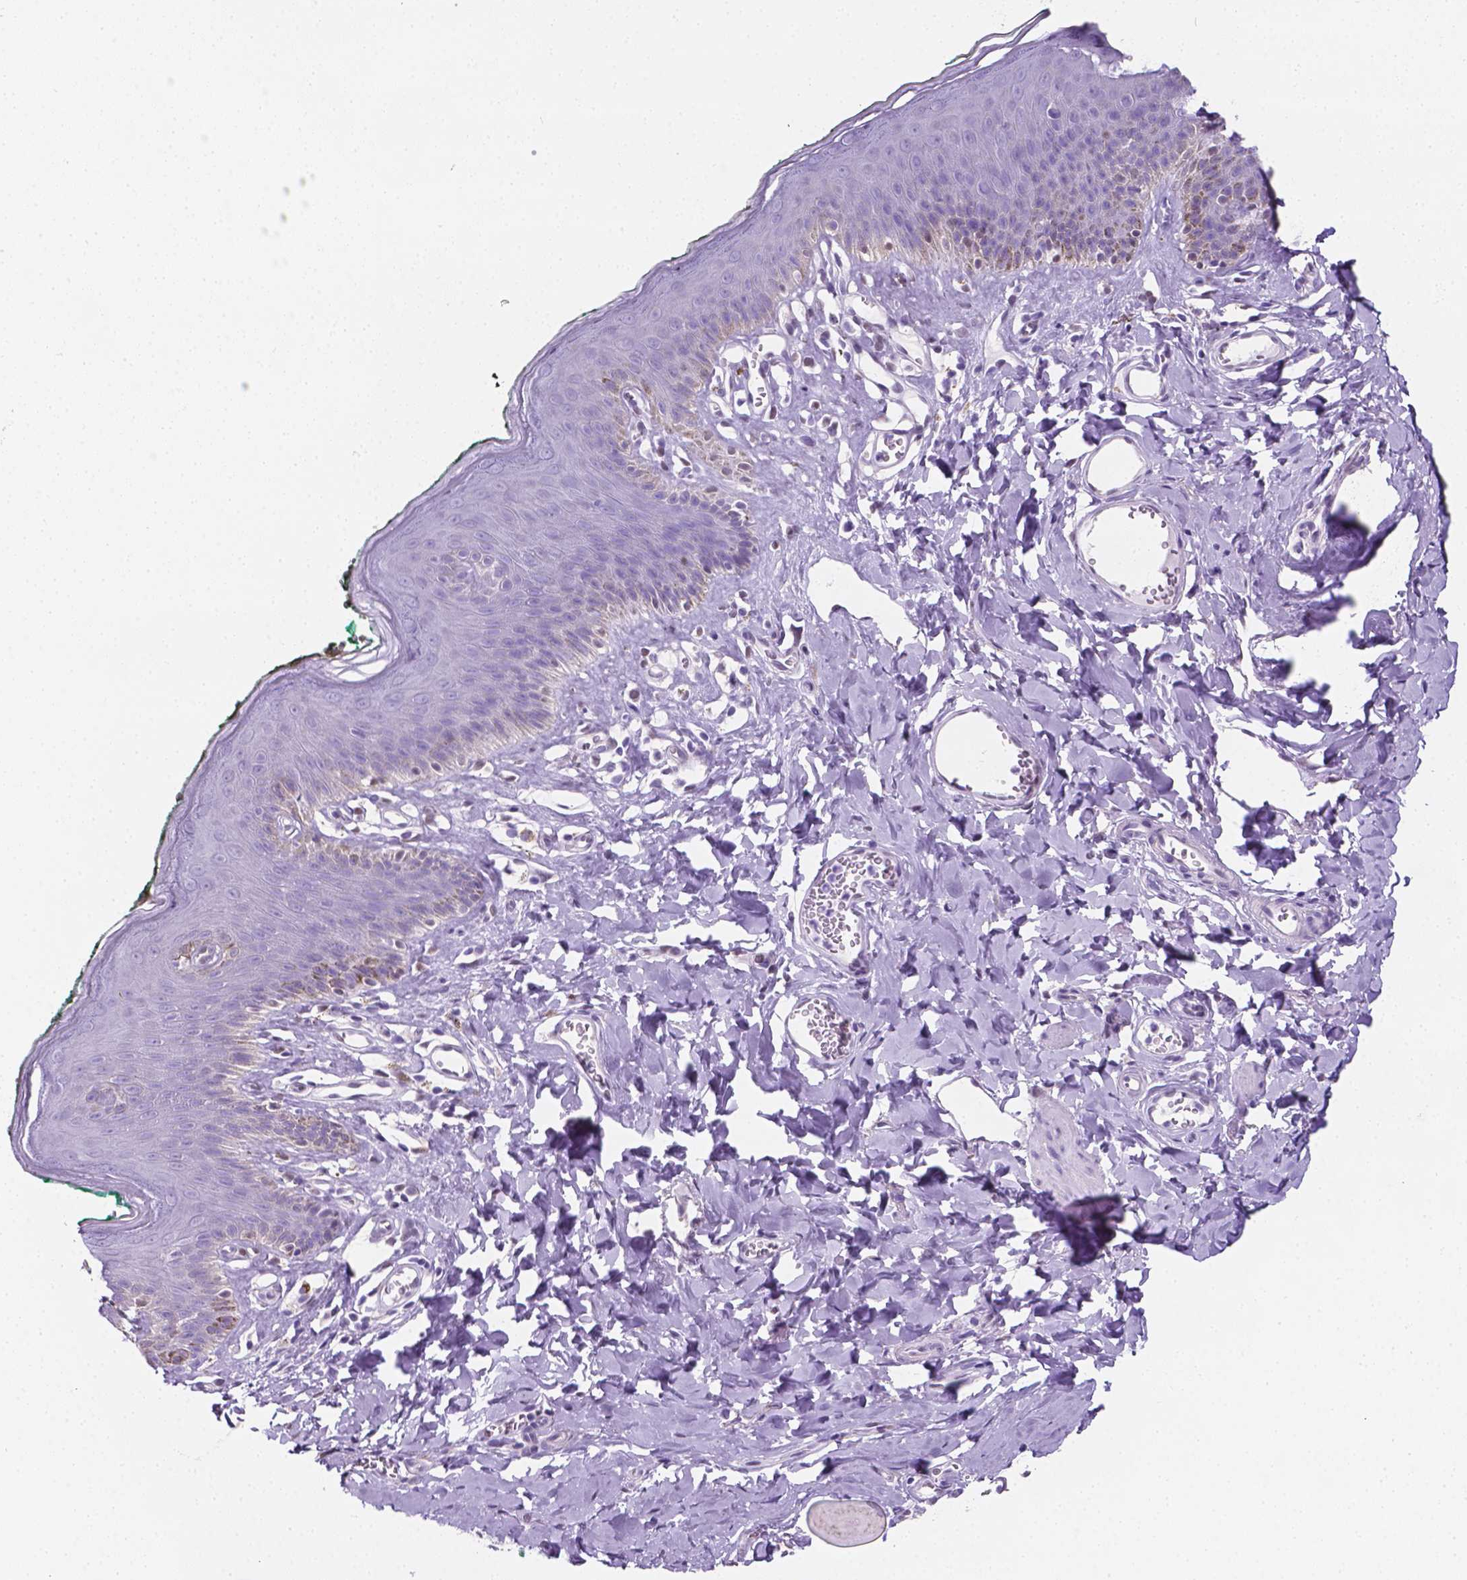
{"staining": {"intensity": "negative", "quantity": "none", "location": "none"}, "tissue": "skin", "cell_type": "Epidermal cells", "image_type": "normal", "snomed": [{"axis": "morphology", "description": "Normal tissue, NOS"}, {"axis": "topography", "description": "Vulva"}, {"axis": "topography", "description": "Peripheral nerve tissue"}], "caption": "Immunohistochemistry photomicrograph of normal human skin stained for a protein (brown), which shows no positivity in epidermal cells.", "gene": "TMEM210", "patient": {"sex": "female", "age": 66}}